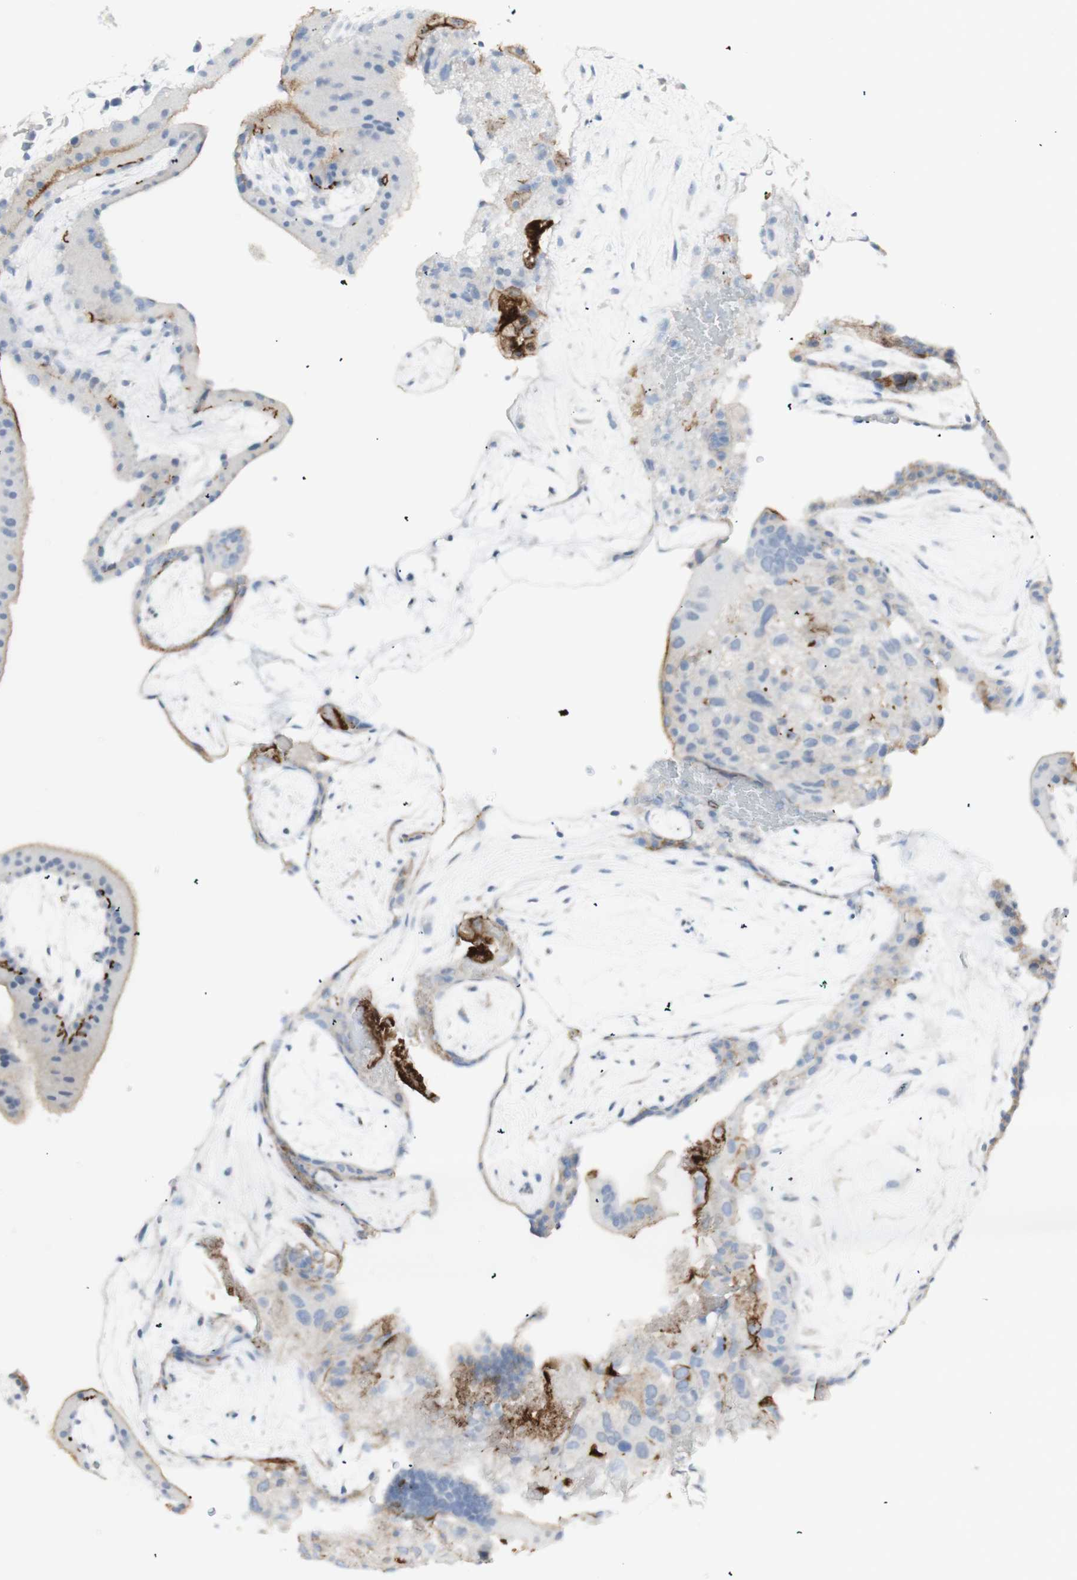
{"staining": {"intensity": "negative", "quantity": "none", "location": "none"}, "tissue": "placenta", "cell_type": "Decidual cells", "image_type": "normal", "snomed": [{"axis": "morphology", "description": "Normal tissue, NOS"}, {"axis": "topography", "description": "Placenta"}], "caption": "High power microscopy micrograph of an IHC micrograph of unremarkable placenta, revealing no significant expression in decidual cells. (DAB (3,3'-diaminobenzidine) immunohistochemistry visualized using brightfield microscopy, high magnification).", "gene": "NDST4", "patient": {"sex": "female", "age": 19}}